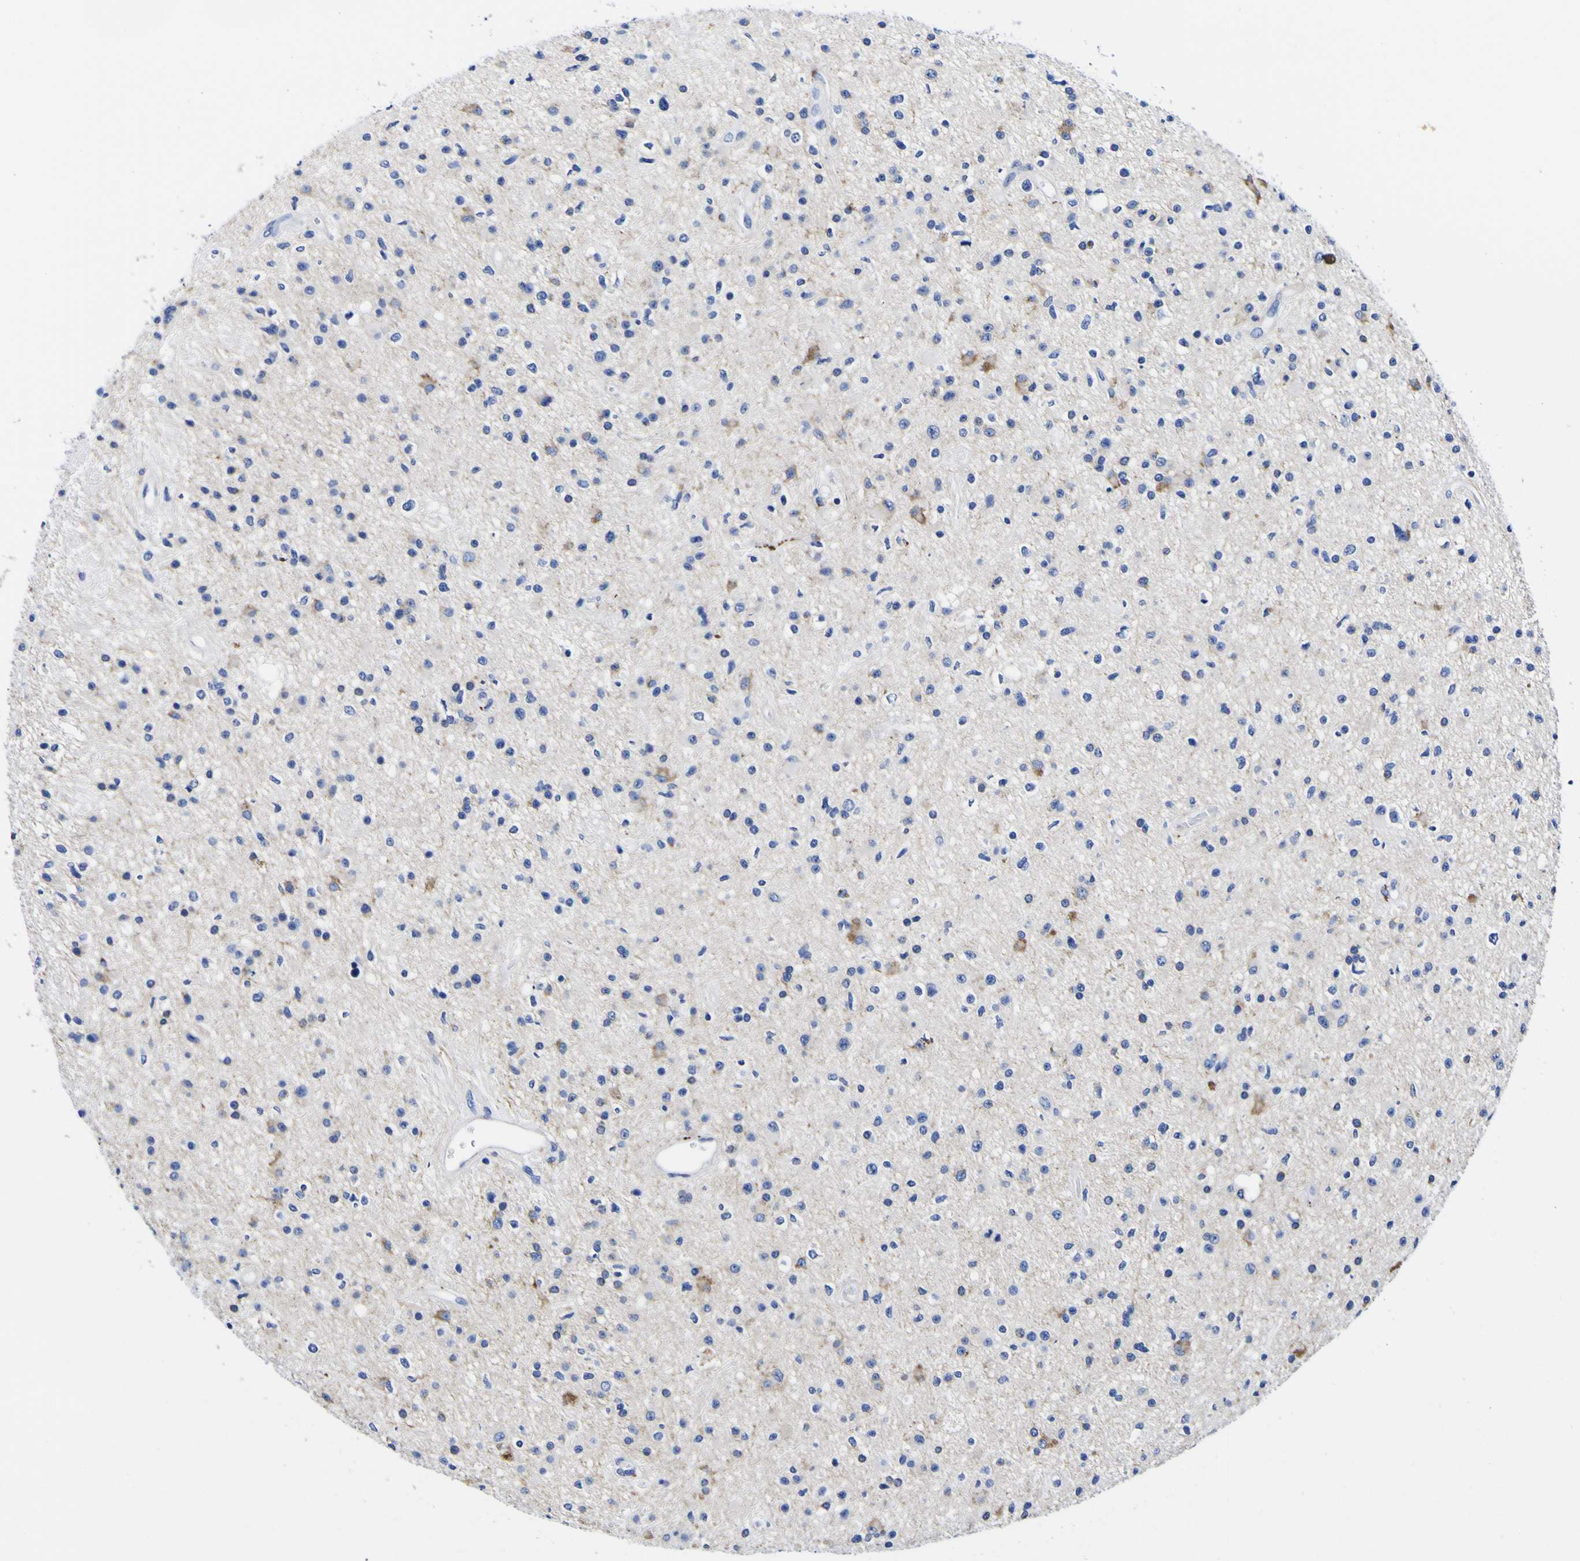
{"staining": {"intensity": "moderate", "quantity": "<25%", "location": "cytoplasmic/membranous"}, "tissue": "glioma", "cell_type": "Tumor cells", "image_type": "cancer", "snomed": [{"axis": "morphology", "description": "Glioma, malignant, High grade"}, {"axis": "topography", "description": "Brain"}], "caption": "Brown immunohistochemical staining in malignant high-grade glioma exhibits moderate cytoplasmic/membranous positivity in about <25% of tumor cells.", "gene": "HLA-DQA1", "patient": {"sex": "male", "age": 33}}